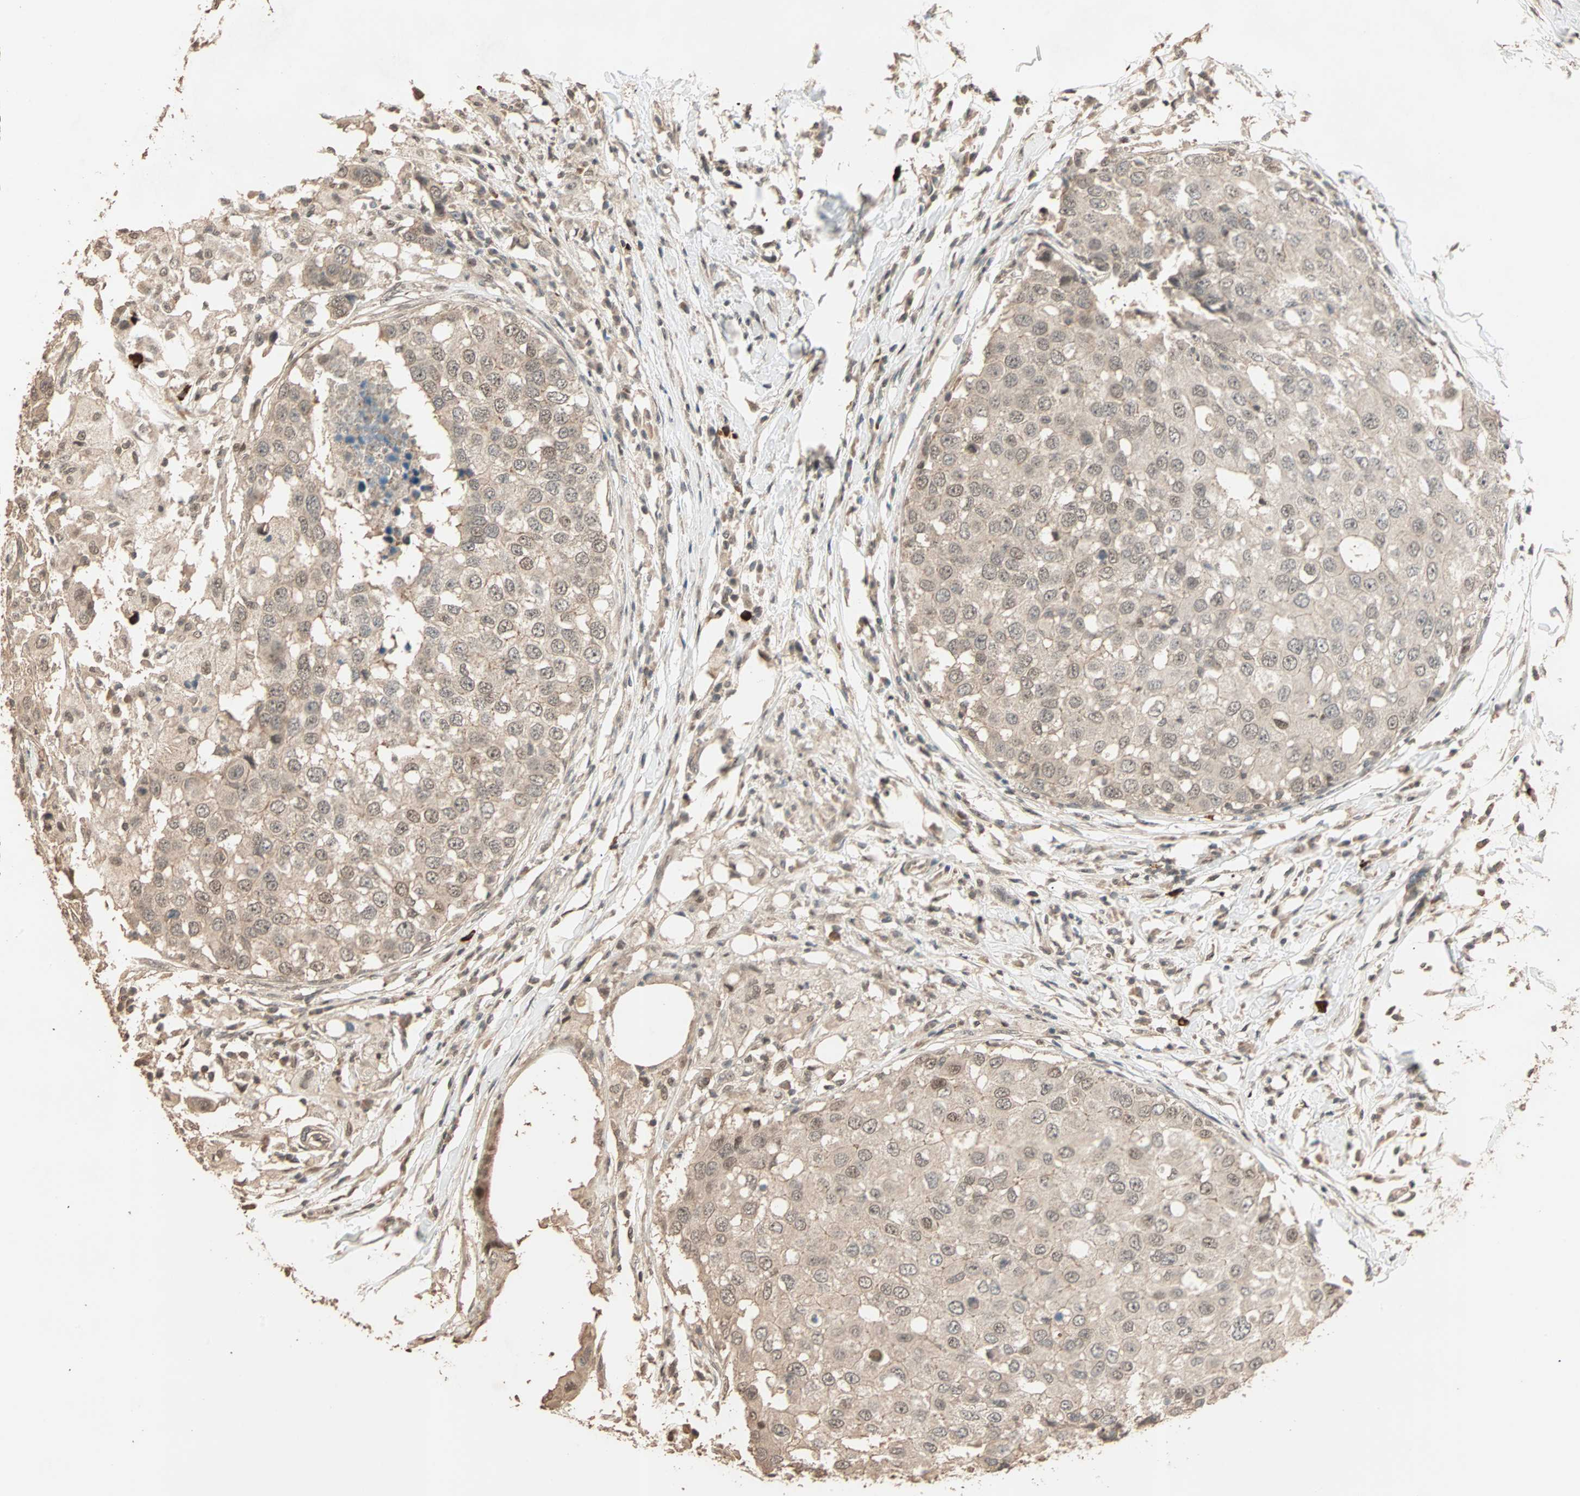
{"staining": {"intensity": "moderate", "quantity": ">75%", "location": "cytoplasmic/membranous,nuclear"}, "tissue": "breast cancer", "cell_type": "Tumor cells", "image_type": "cancer", "snomed": [{"axis": "morphology", "description": "Duct carcinoma"}, {"axis": "topography", "description": "Breast"}], "caption": "Tumor cells exhibit medium levels of moderate cytoplasmic/membranous and nuclear positivity in approximately >75% of cells in breast cancer (invasive ductal carcinoma). (DAB (3,3'-diaminobenzidine) IHC, brown staining for protein, blue staining for nuclei).", "gene": "ZBTB33", "patient": {"sex": "female", "age": 27}}